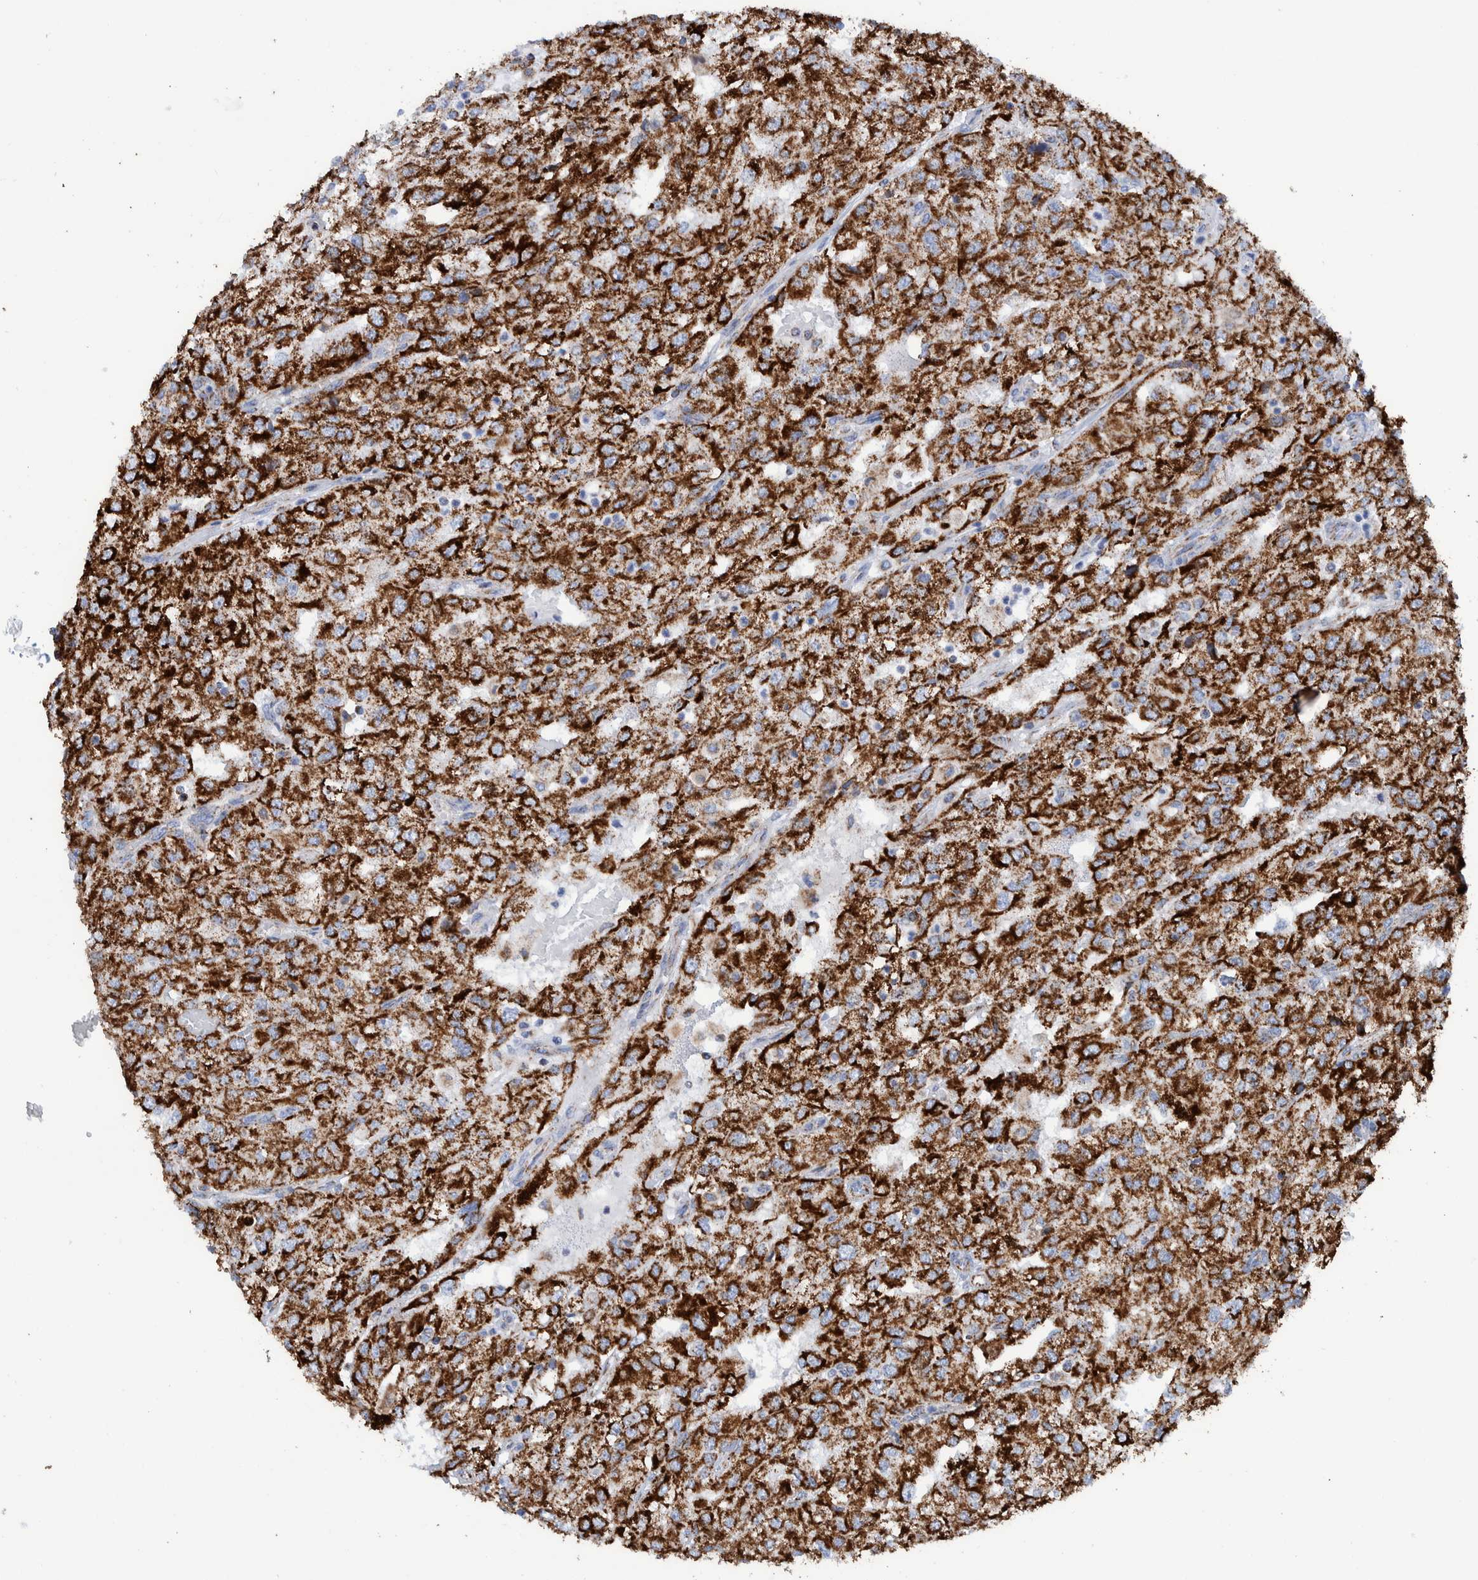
{"staining": {"intensity": "strong", "quantity": ">75%", "location": "cytoplasmic/membranous"}, "tissue": "renal cancer", "cell_type": "Tumor cells", "image_type": "cancer", "snomed": [{"axis": "morphology", "description": "Adenocarcinoma, NOS"}, {"axis": "topography", "description": "Kidney"}], "caption": "This histopathology image displays immunohistochemistry staining of renal cancer (adenocarcinoma), with high strong cytoplasmic/membranous positivity in about >75% of tumor cells.", "gene": "DECR1", "patient": {"sex": "female", "age": 54}}